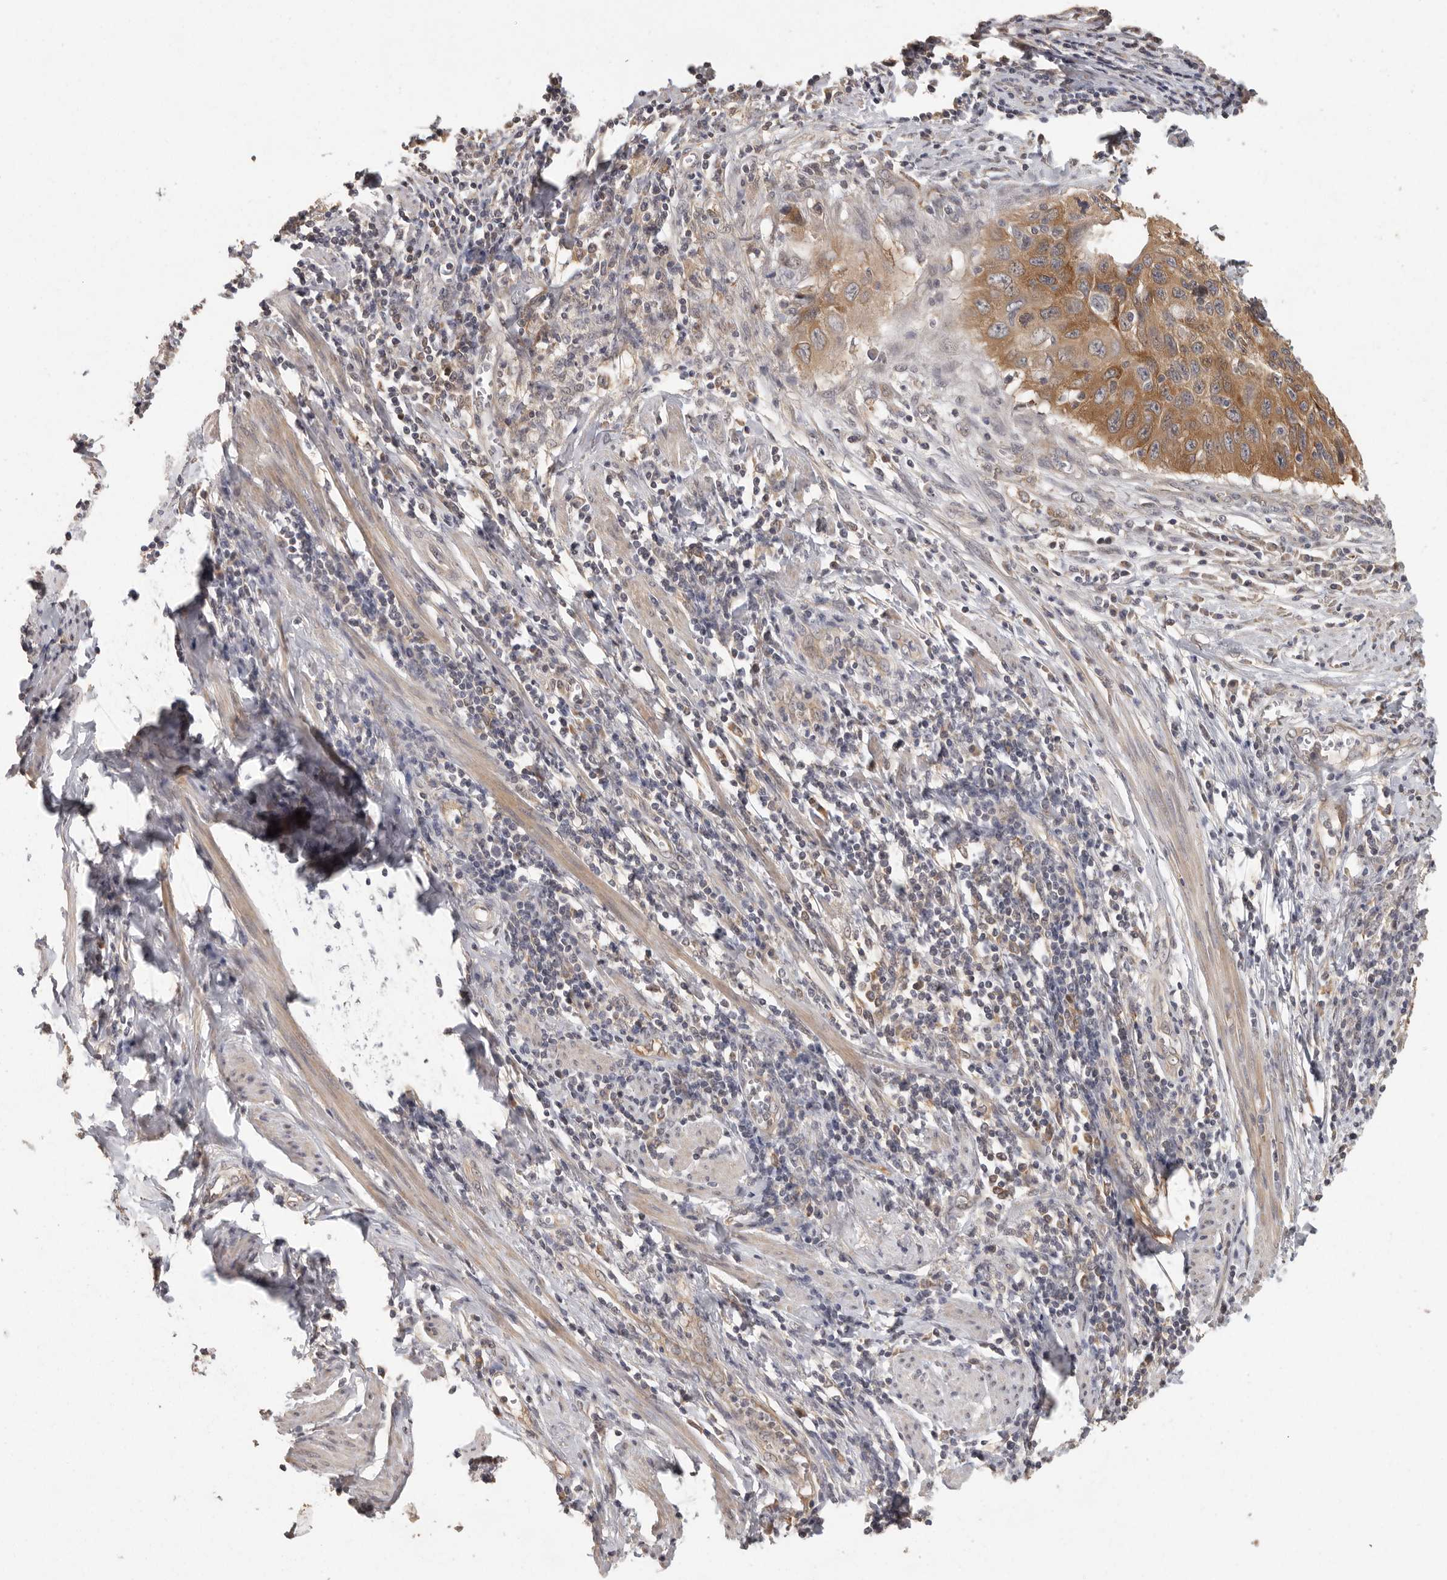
{"staining": {"intensity": "moderate", "quantity": ">75%", "location": "cytoplasmic/membranous"}, "tissue": "cervical cancer", "cell_type": "Tumor cells", "image_type": "cancer", "snomed": [{"axis": "morphology", "description": "Squamous cell carcinoma, NOS"}, {"axis": "topography", "description": "Cervix"}], "caption": "Approximately >75% of tumor cells in human cervical squamous cell carcinoma display moderate cytoplasmic/membranous protein staining as visualized by brown immunohistochemical staining.", "gene": "BAIAP2", "patient": {"sex": "female", "age": 53}}